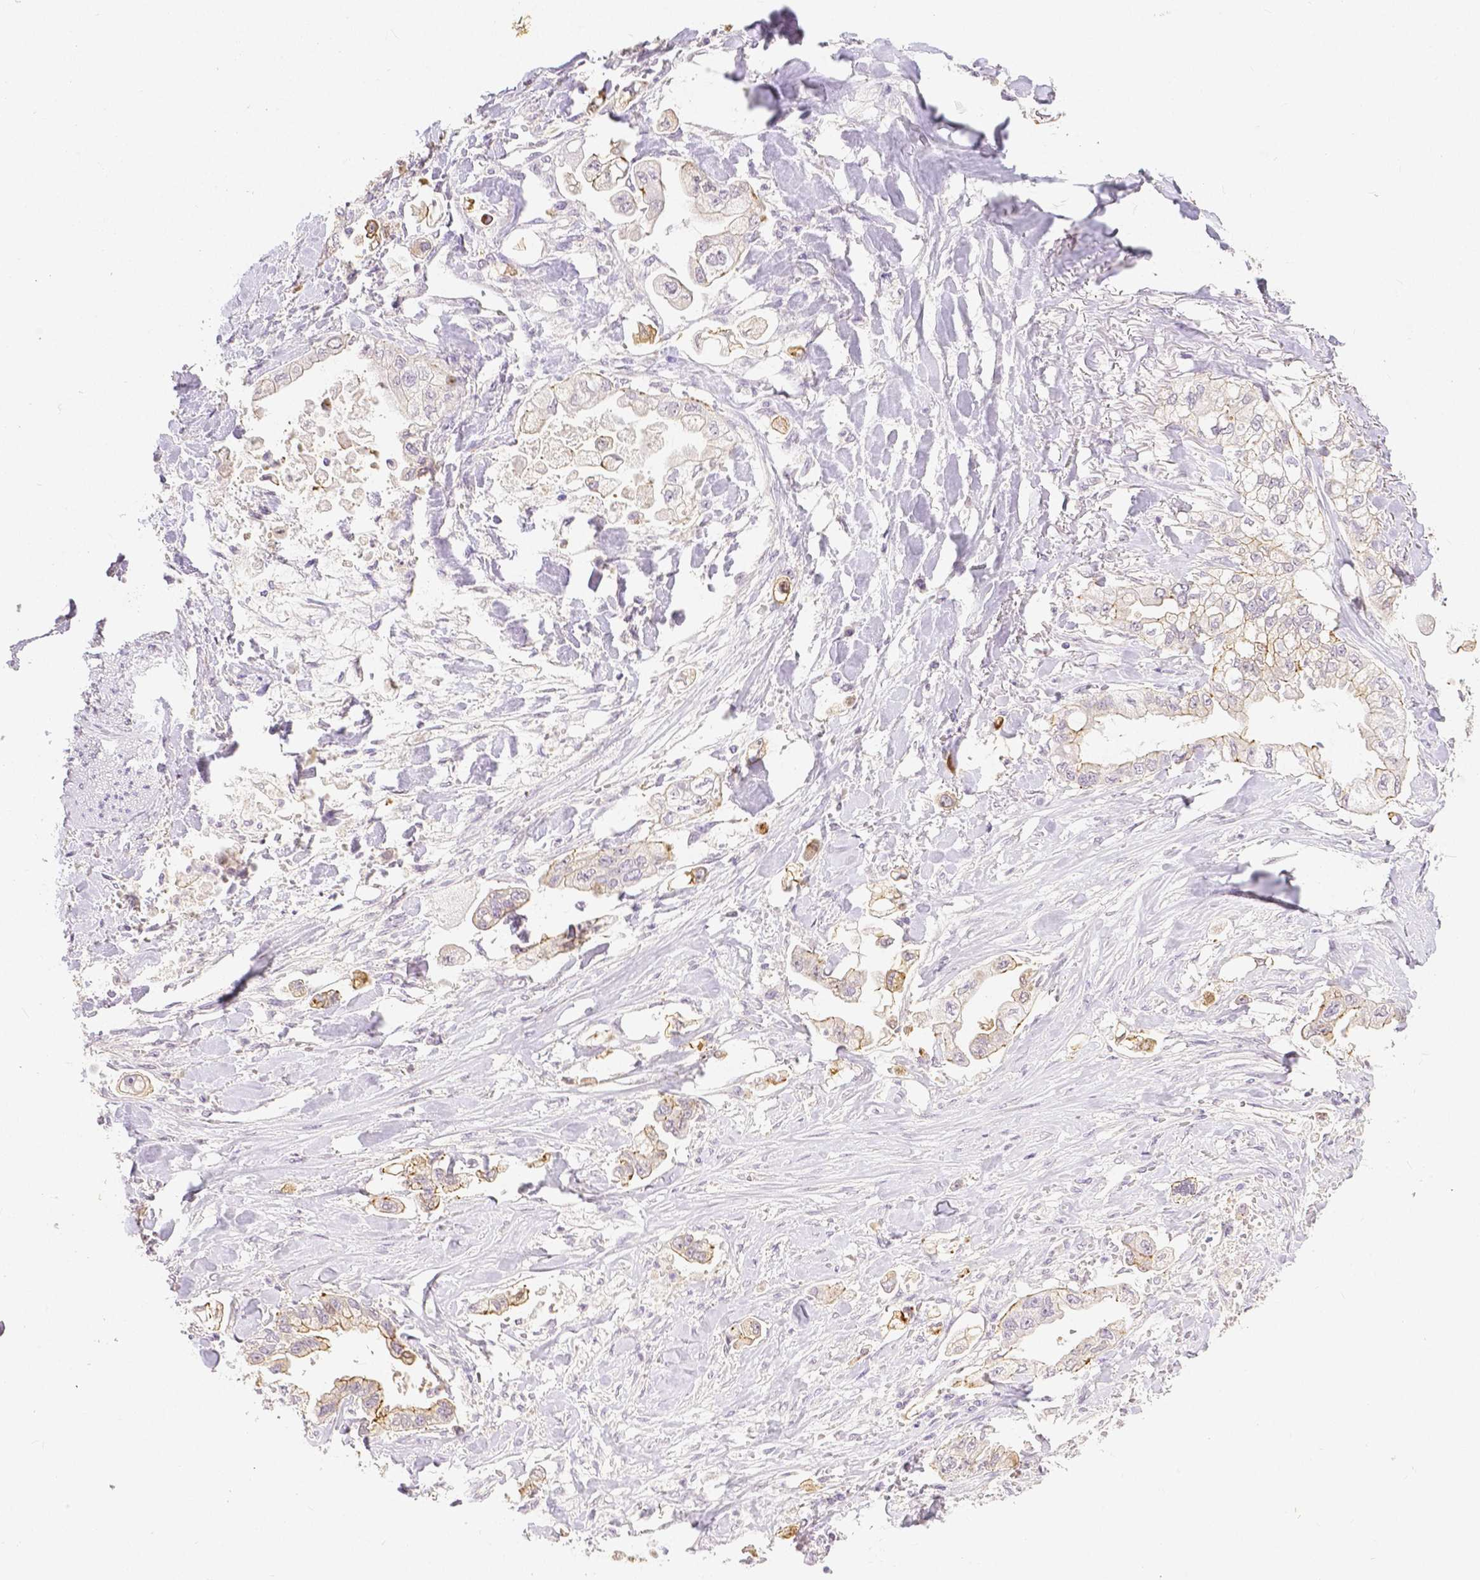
{"staining": {"intensity": "weak", "quantity": "25%-75%", "location": "cytoplasmic/membranous"}, "tissue": "stomach cancer", "cell_type": "Tumor cells", "image_type": "cancer", "snomed": [{"axis": "morphology", "description": "Adenocarcinoma, NOS"}, {"axis": "topography", "description": "Stomach"}], "caption": "DAB (3,3'-diaminobenzidine) immunohistochemical staining of stomach cancer demonstrates weak cytoplasmic/membranous protein positivity in approximately 25%-75% of tumor cells.", "gene": "OCLN", "patient": {"sex": "male", "age": 62}}